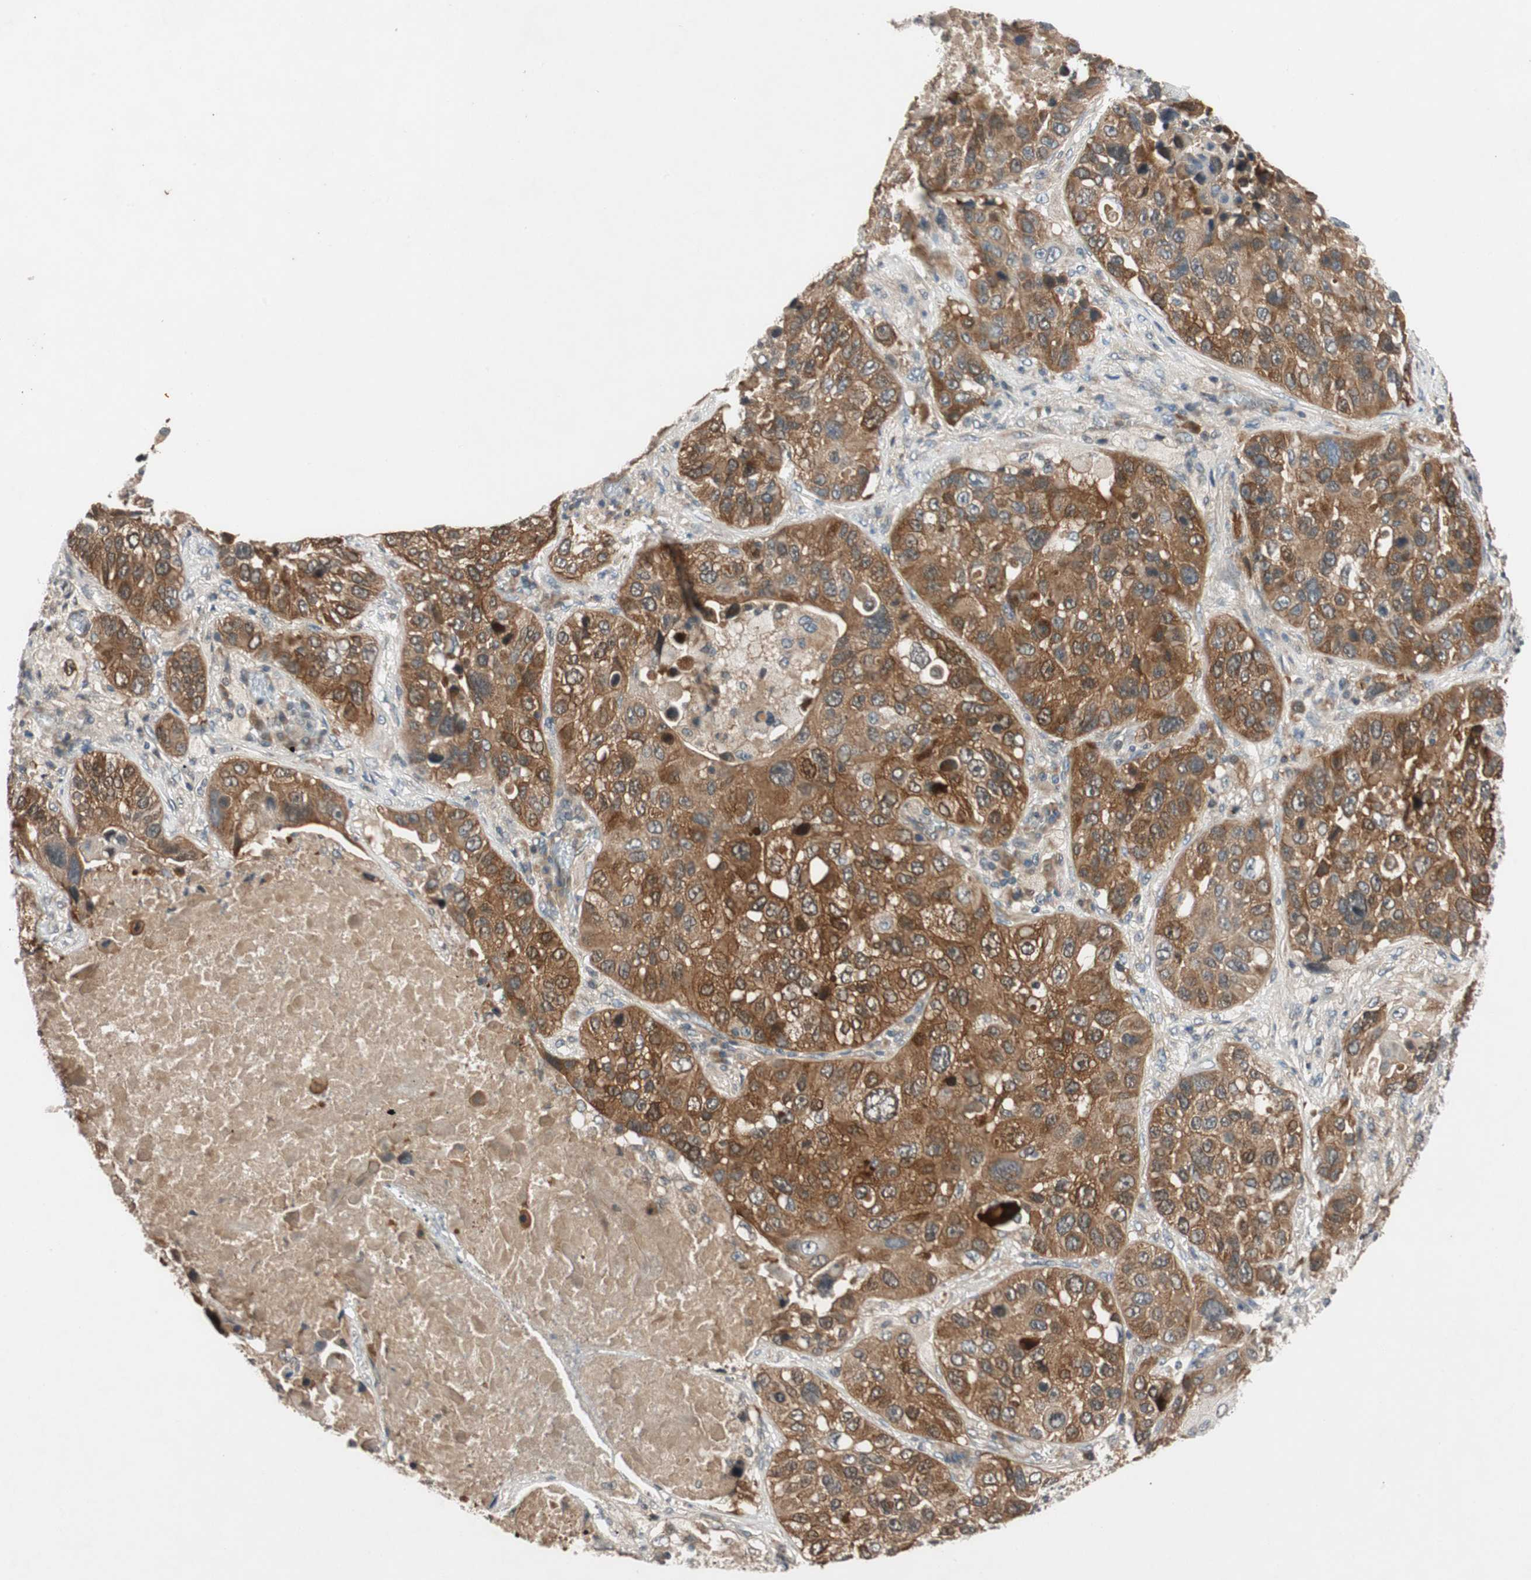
{"staining": {"intensity": "moderate", "quantity": ">75%", "location": "cytoplasmic/membranous"}, "tissue": "lung cancer", "cell_type": "Tumor cells", "image_type": "cancer", "snomed": [{"axis": "morphology", "description": "Squamous cell carcinoma, NOS"}, {"axis": "topography", "description": "Lung"}], "caption": "The immunohistochemical stain shows moderate cytoplasmic/membranous positivity in tumor cells of squamous cell carcinoma (lung) tissue.", "gene": "GCLM", "patient": {"sex": "male", "age": 57}}